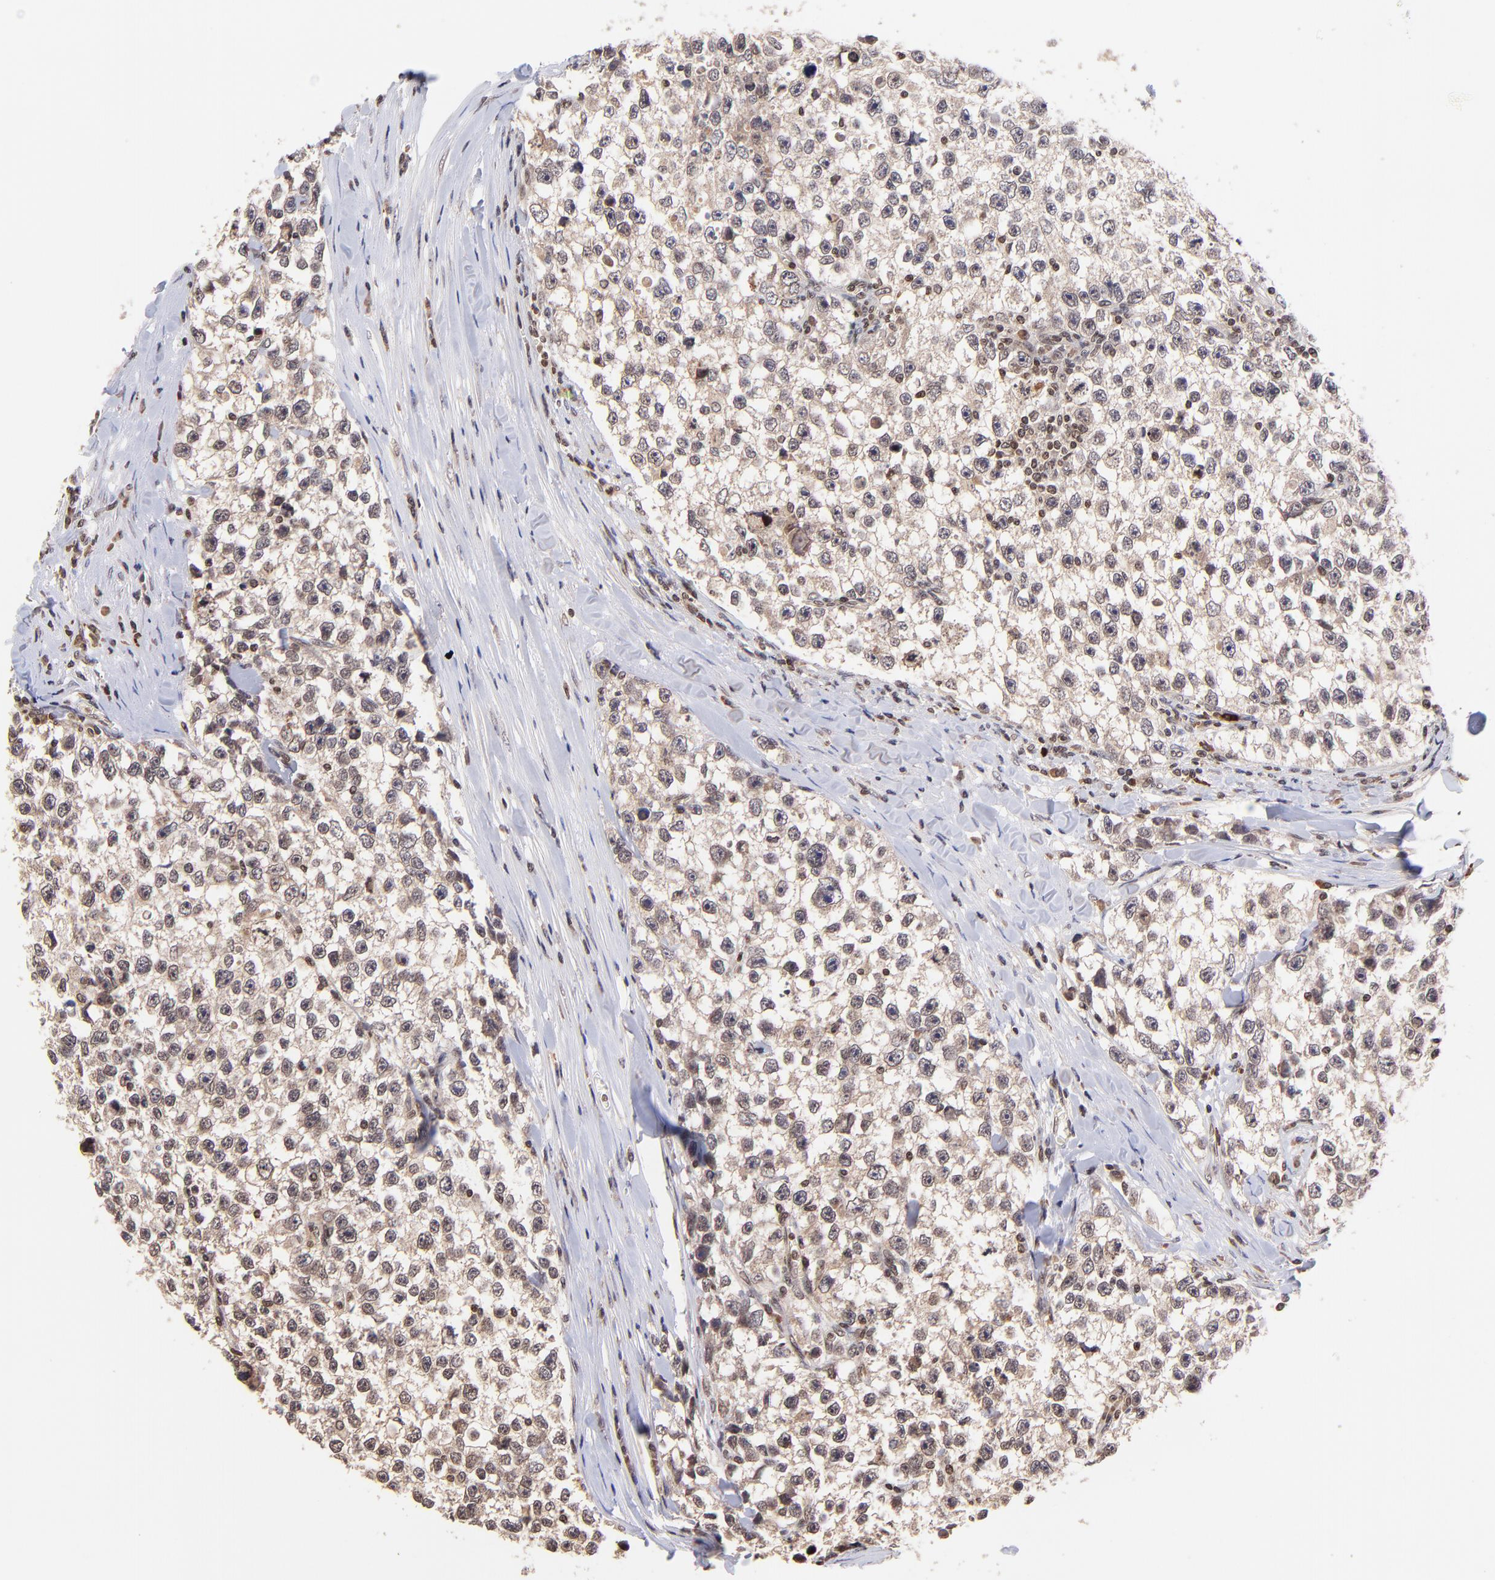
{"staining": {"intensity": "weak", "quantity": ">75%", "location": "cytoplasmic/membranous,nuclear"}, "tissue": "testis cancer", "cell_type": "Tumor cells", "image_type": "cancer", "snomed": [{"axis": "morphology", "description": "Seminoma, NOS"}, {"axis": "morphology", "description": "Carcinoma, Embryonal, NOS"}, {"axis": "topography", "description": "Testis"}], "caption": "DAB immunohistochemical staining of testis cancer exhibits weak cytoplasmic/membranous and nuclear protein positivity in approximately >75% of tumor cells. (Brightfield microscopy of DAB IHC at high magnification).", "gene": "WDR25", "patient": {"sex": "male", "age": 30}}